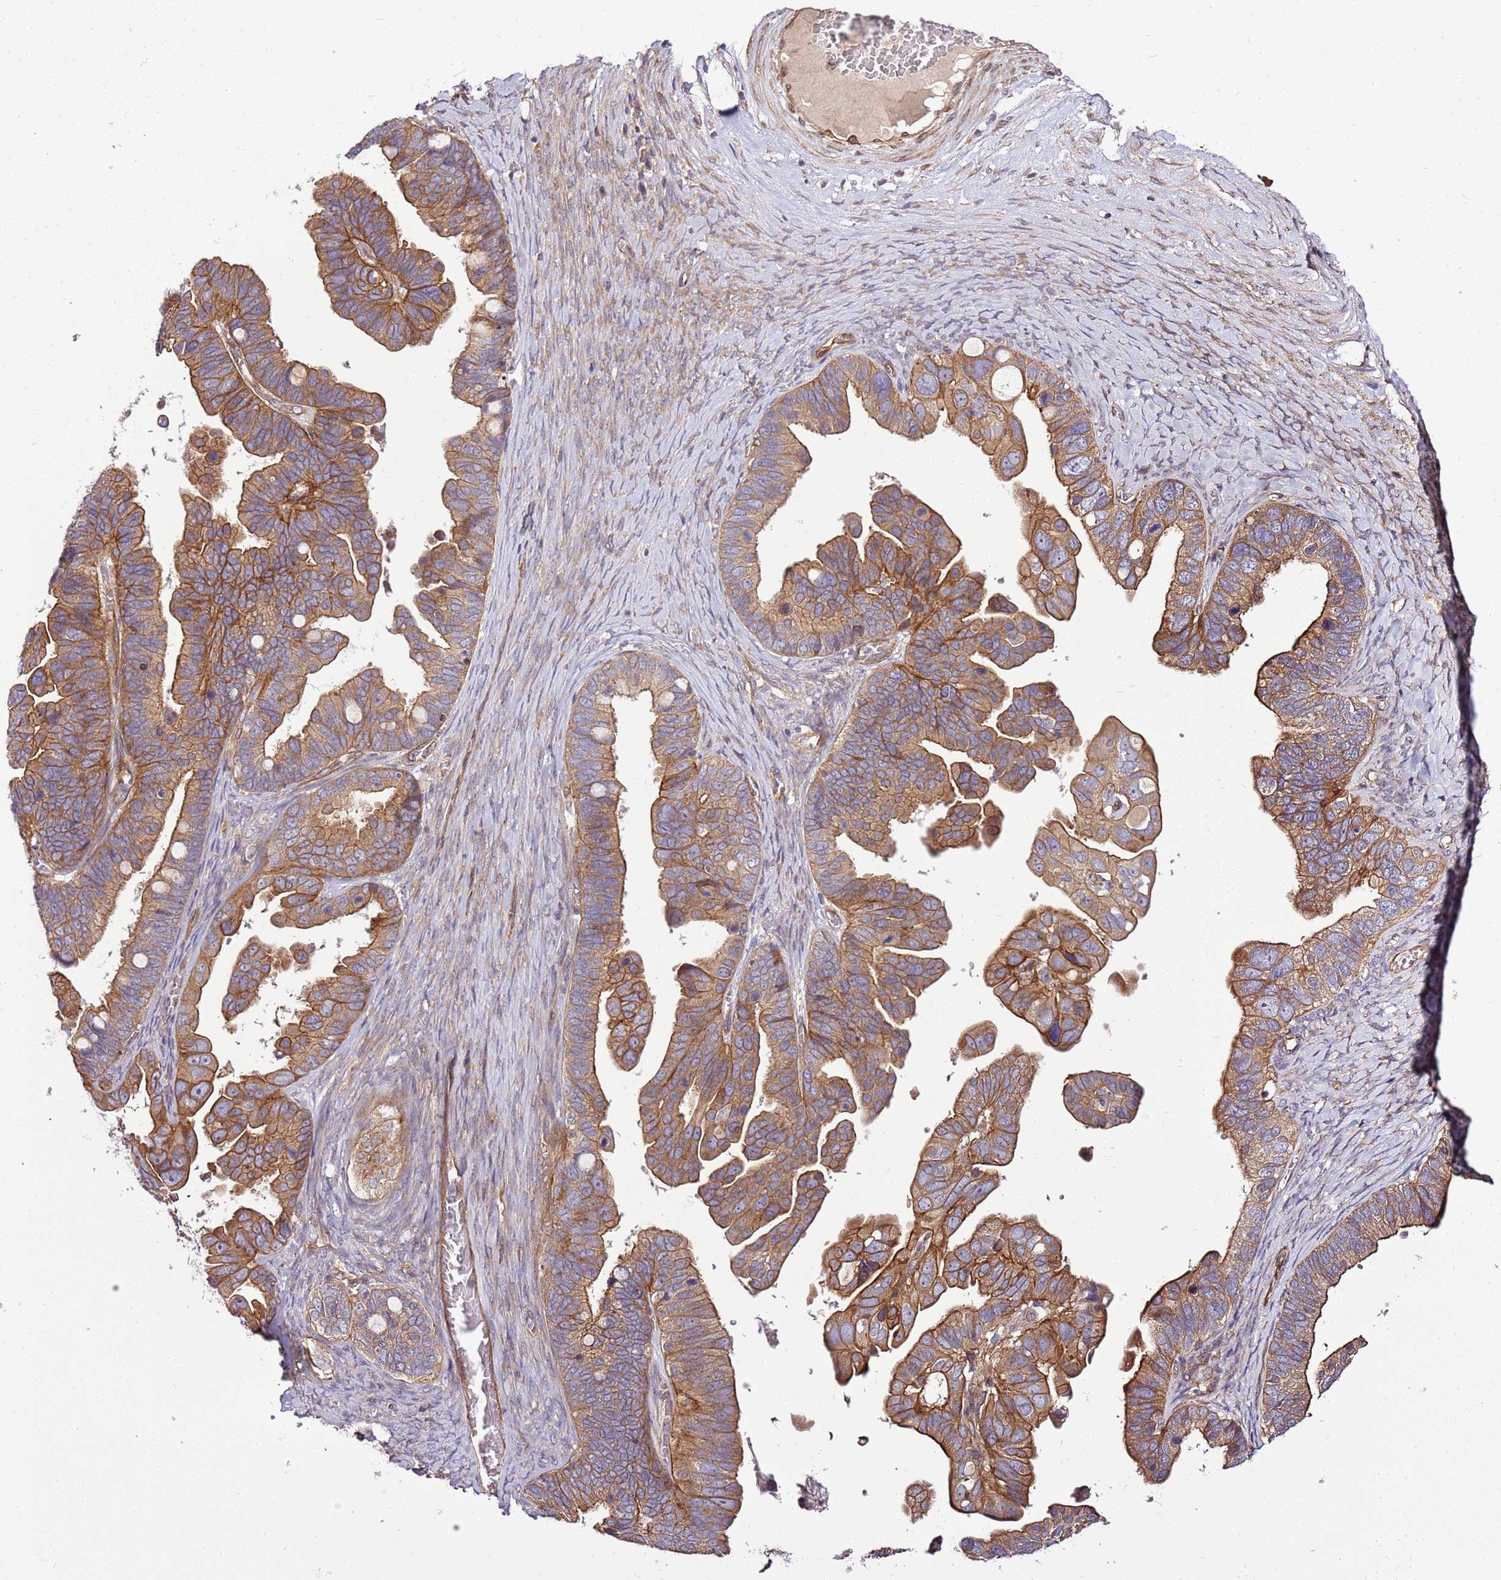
{"staining": {"intensity": "moderate", "quantity": ">75%", "location": "cytoplasmic/membranous"}, "tissue": "ovarian cancer", "cell_type": "Tumor cells", "image_type": "cancer", "snomed": [{"axis": "morphology", "description": "Cystadenocarcinoma, serous, NOS"}, {"axis": "topography", "description": "Ovary"}], "caption": "Serous cystadenocarcinoma (ovarian) stained for a protein (brown) shows moderate cytoplasmic/membranous positive staining in approximately >75% of tumor cells.", "gene": "GNL1", "patient": {"sex": "female", "age": 56}}